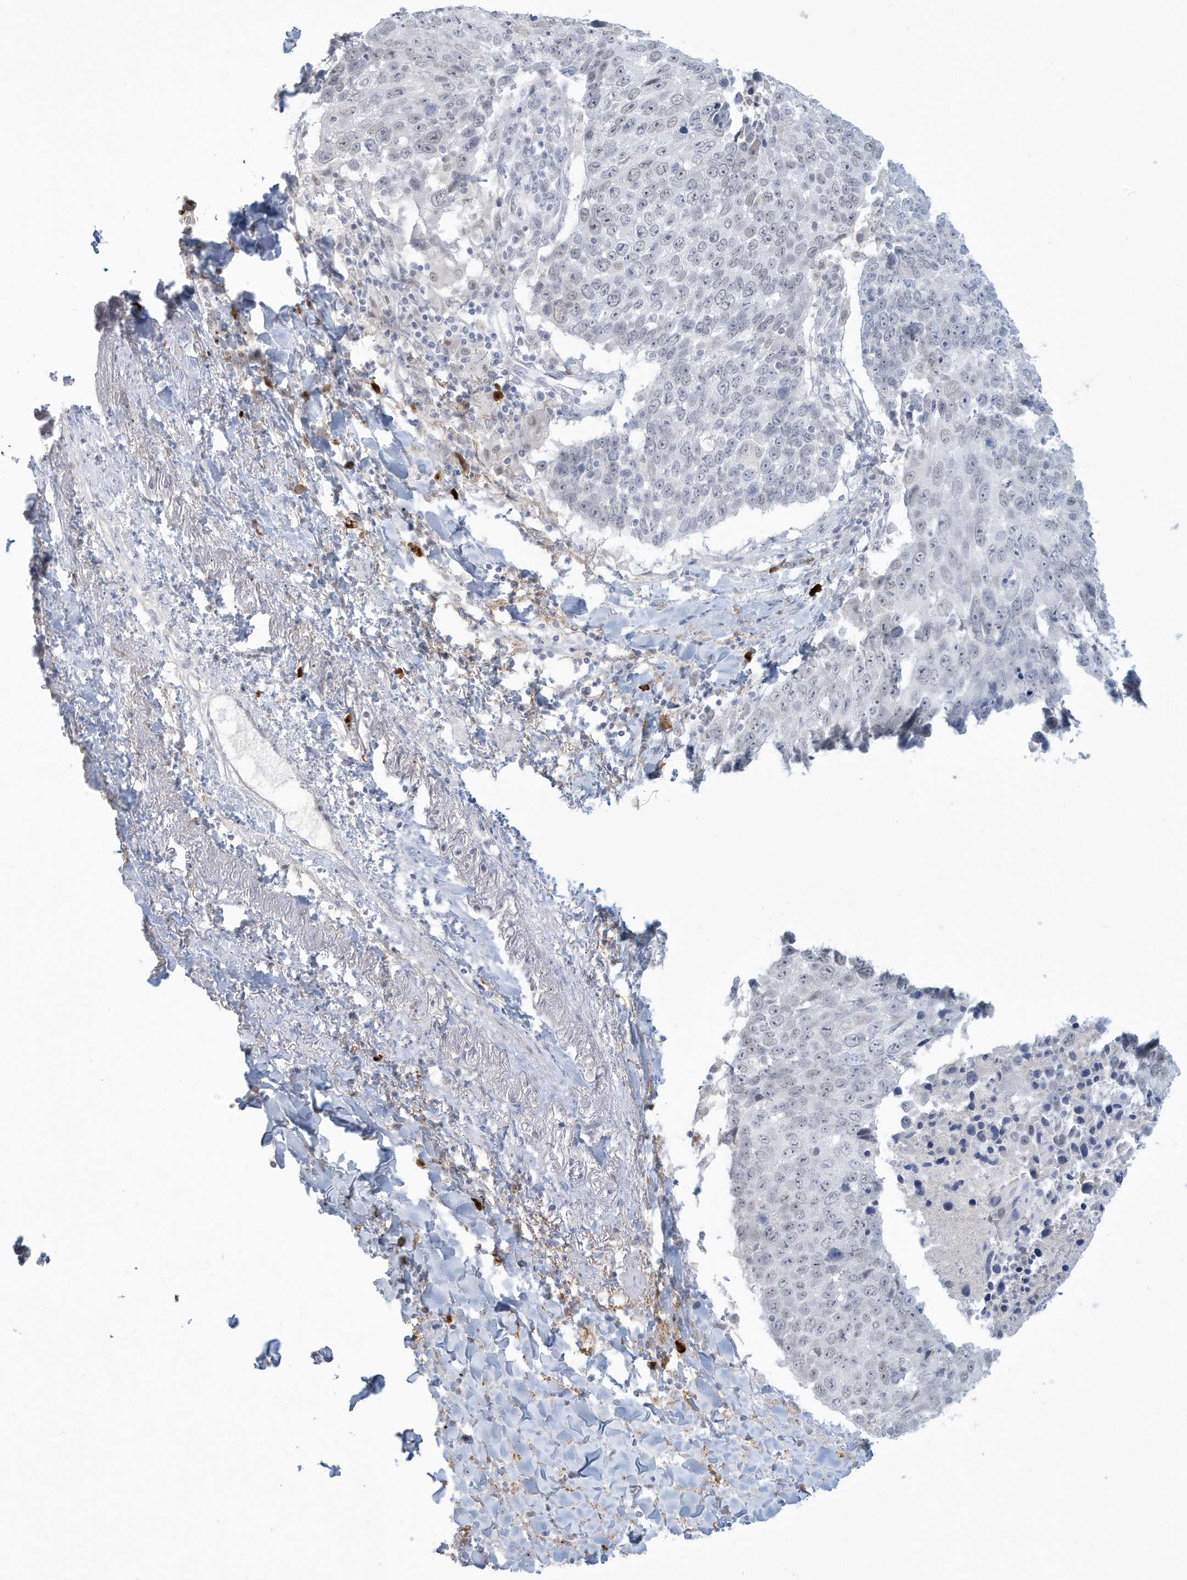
{"staining": {"intensity": "negative", "quantity": "none", "location": "none"}, "tissue": "lung cancer", "cell_type": "Tumor cells", "image_type": "cancer", "snomed": [{"axis": "morphology", "description": "Squamous cell carcinoma, NOS"}, {"axis": "topography", "description": "Lung"}], "caption": "Immunohistochemistry (IHC) image of neoplastic tissue: human lung squamous cell carcinoma stained with DAB reveals no significant protein positivity in tumor cells.", "gene": "HERC6", "patient": {"sex": "male", "age": 66}}